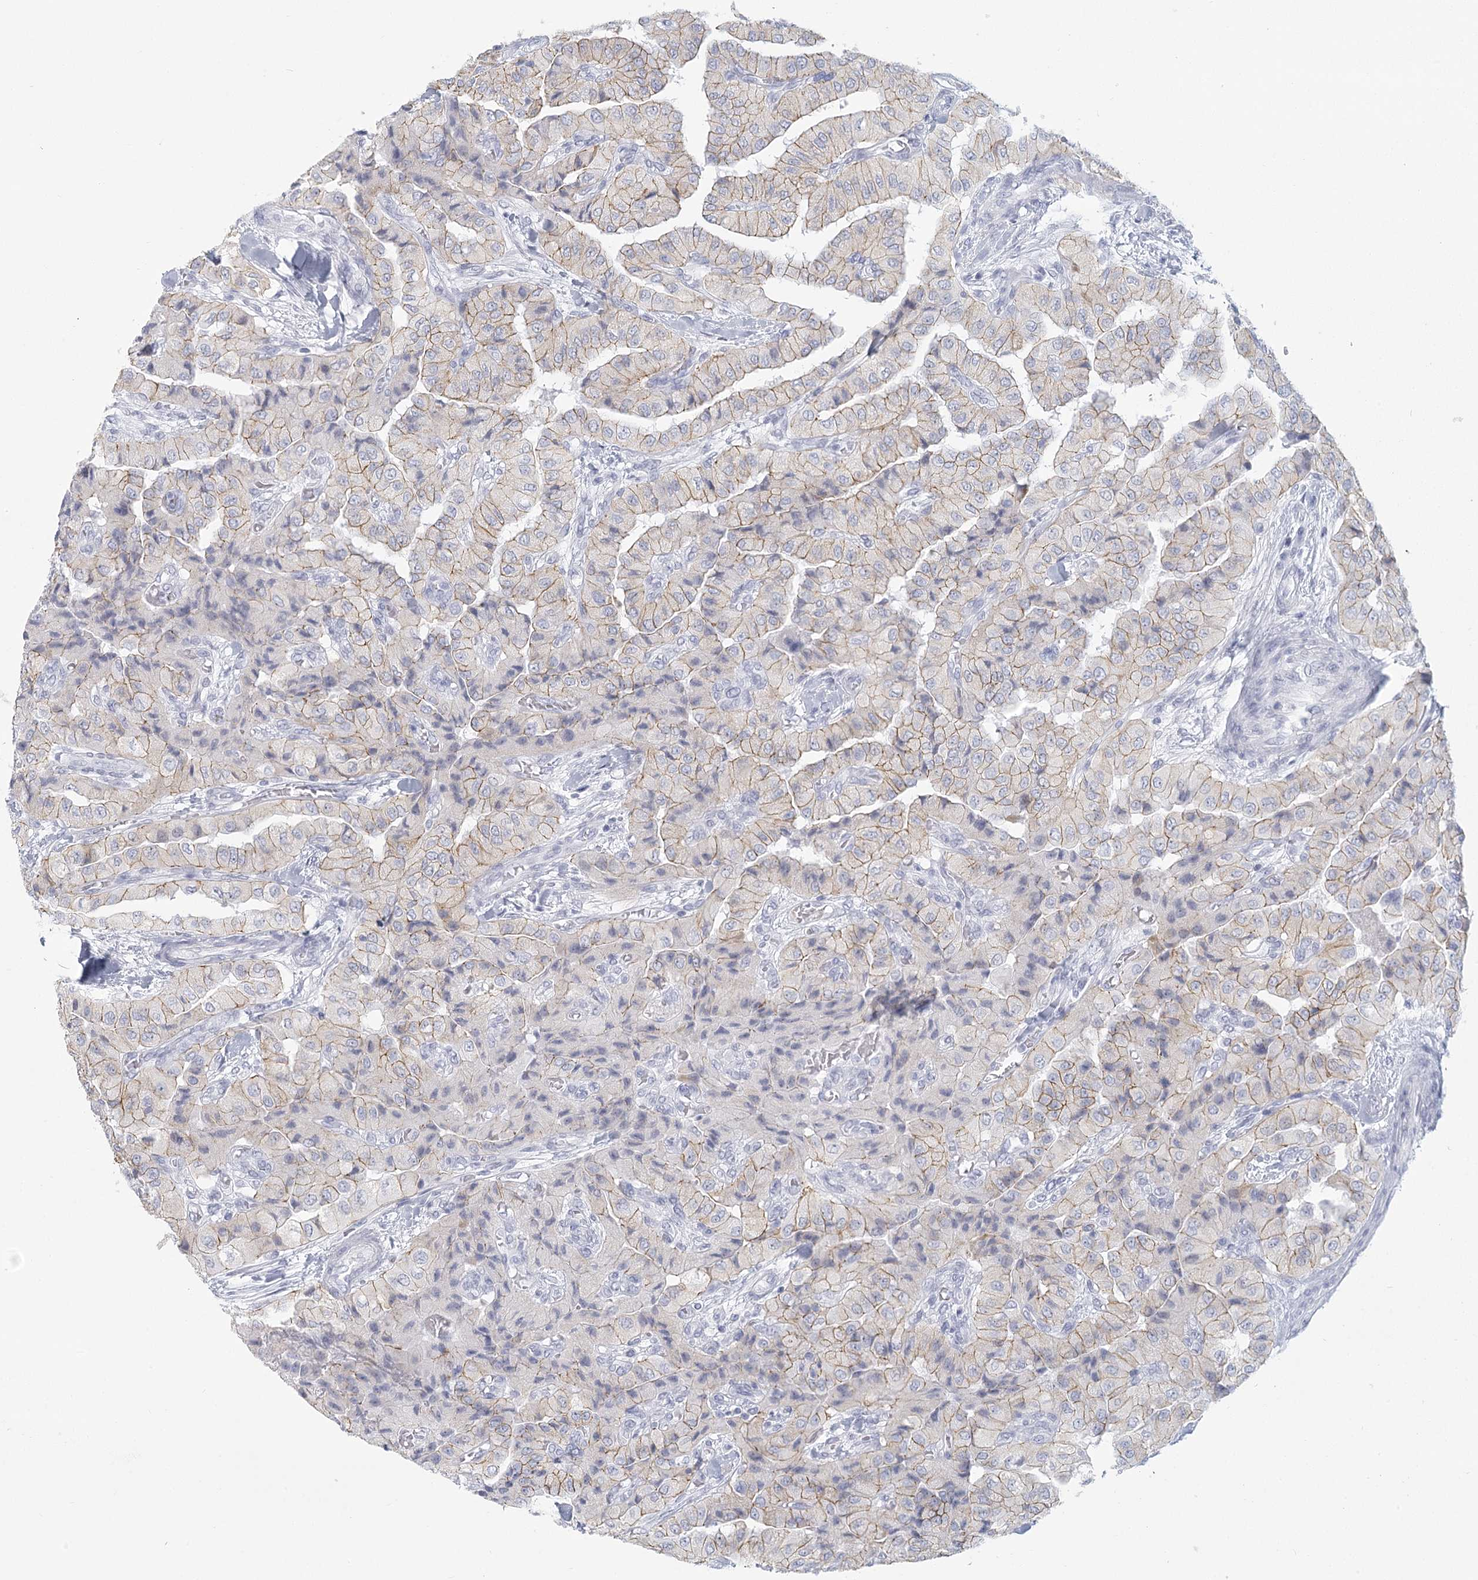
{"staining": {"intensity": "weak", "quantity": "25%-75%", "location": "cytoplasmic/membranous"}, "tissue": "thyroid cancer", "cell_type": "Tumor cells", "image_type": "cancer", "snomed": [{"axis": "morphology", "description": "Papillary adenocarcinoma, NOS"}, {"axis": "topography", "description": "Thyroid gland"}], "caption": "Immunohistochemistry (IHC) of human thyroid cancer (papillary adenocarcinoma) reveals low levels of weak cytoplasmic/membranous positivity in about 25%-75% of tumor cells.", "gene": "WNT8B", "patient": {"sex": "female", "age": 59}}